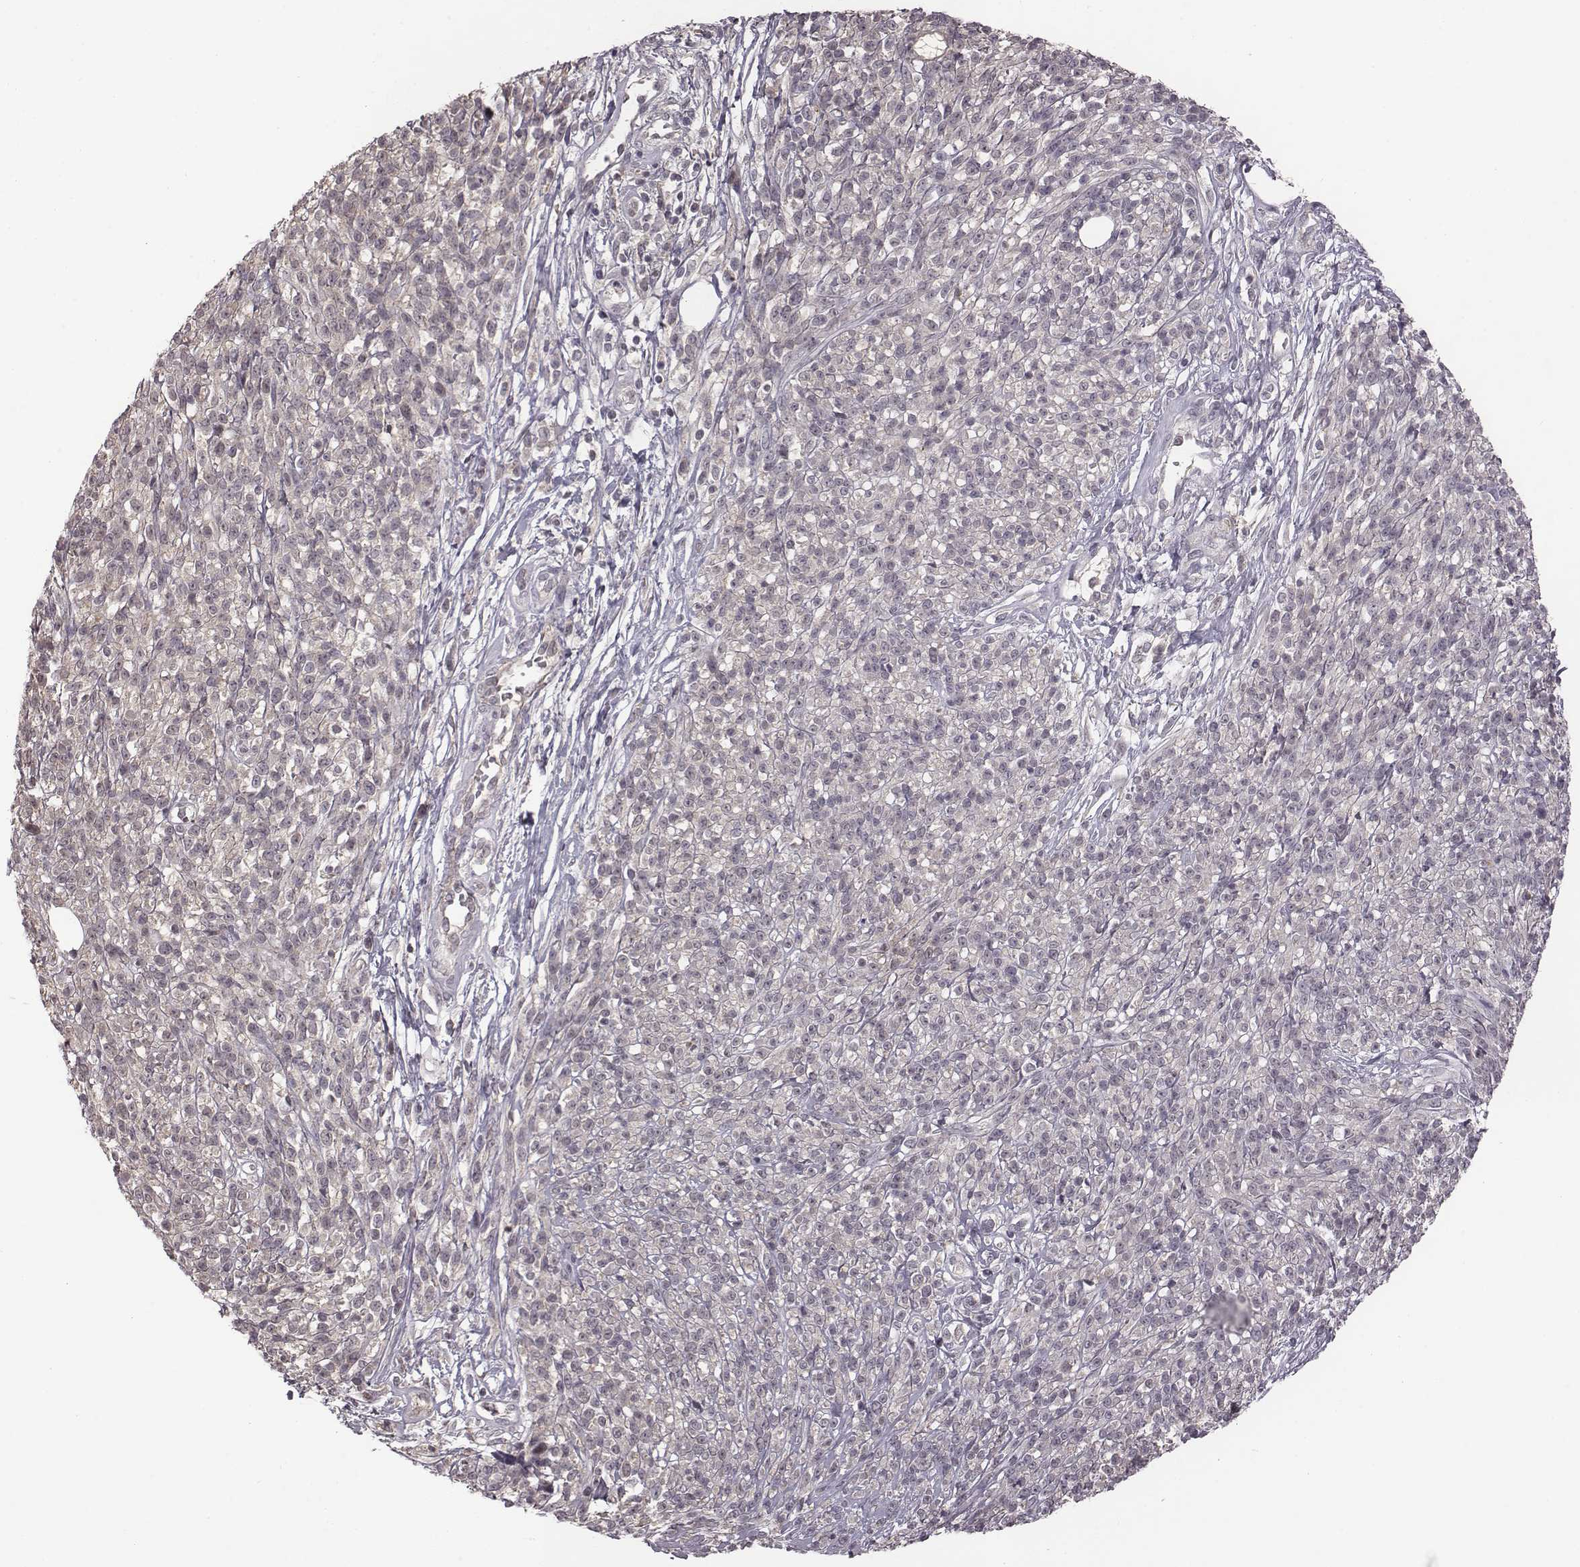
{"staining": {"intensity": "negative", "quantity": "none", "location": "none"}, "tissue": "melanoma", "cell_type": "Tumor cells", "image_type": "cancer", "snomed": [{"axis": "morphology", "description": "Malignant melanoma, NOS"}, {"axis": "topography", "description": "Skin"}, {"axis": "topography", "description": "Skin of trunk"}], "caption": "High magnification brightfield microscopy of melanoma stained with DAB (3,3'-diaminobenzidine) (brown) and counterstained with hematoxylin (blue): tumor cells show no significant expression.", "gene": "BICDL1", "patient": {"sex": "male", "age": 74}}